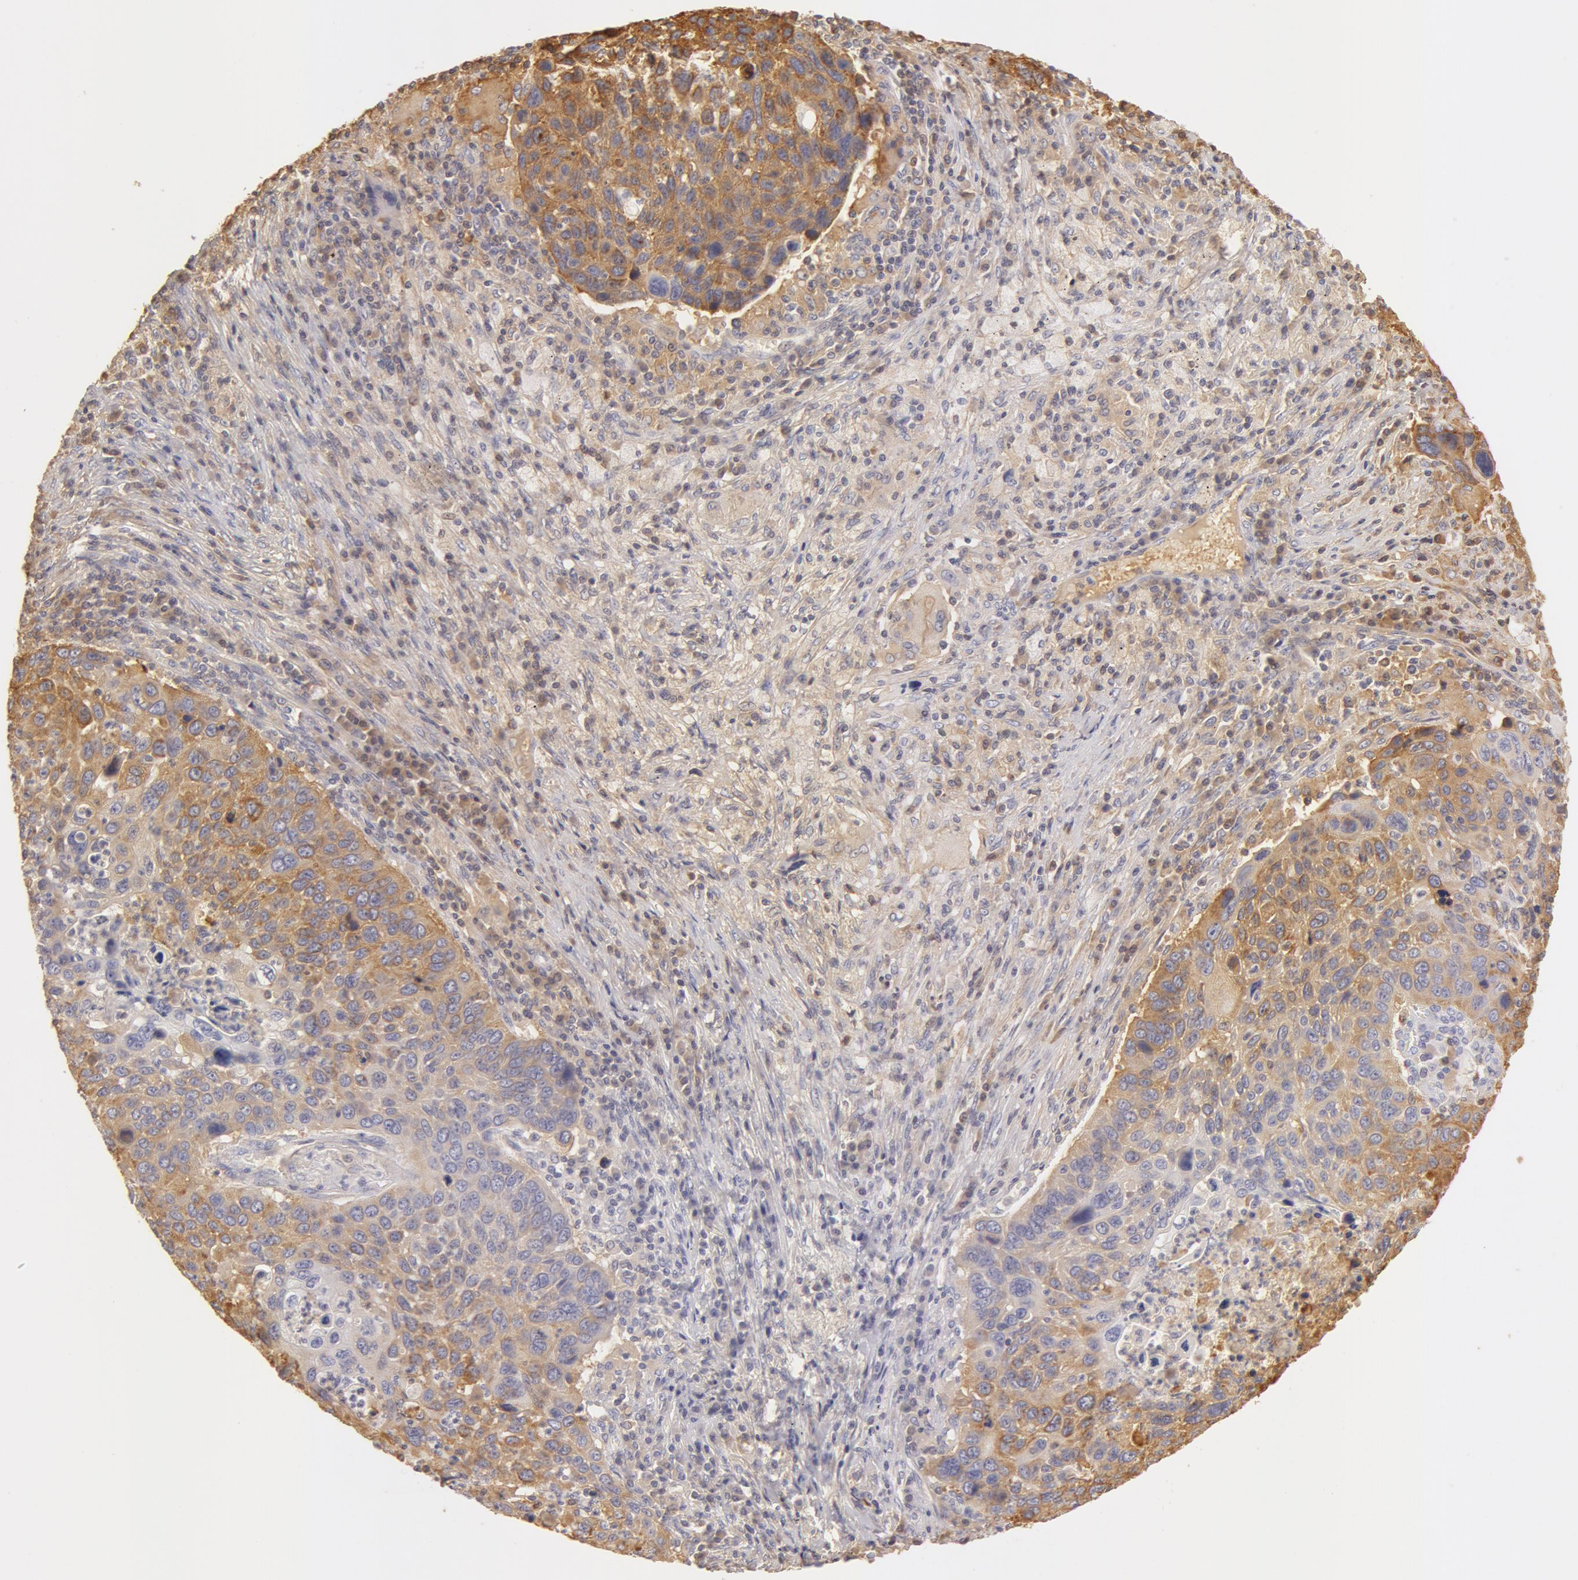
{"staining": {"intensity": "moderate", "quantity": ">75%", "location": "cytoplasmic/membranous"}, "tissue": "lung cancer", "cell_type": "Tumor cells", "image_type": "cancer", "snomed": [{"axis": "morphology", "description": "Squamous cell carcinoma, NOS"}, {"axis": "topography", "description": "Lung"}], "caption": "This photomicrograph displays IHC staining of squamous cell carcinoma (lung), with medium moderate cytoplasmic/membranous staining in about >75% of tumor cells.", "gene": "TF", "patient": {"sex": "male", "age": 68}}